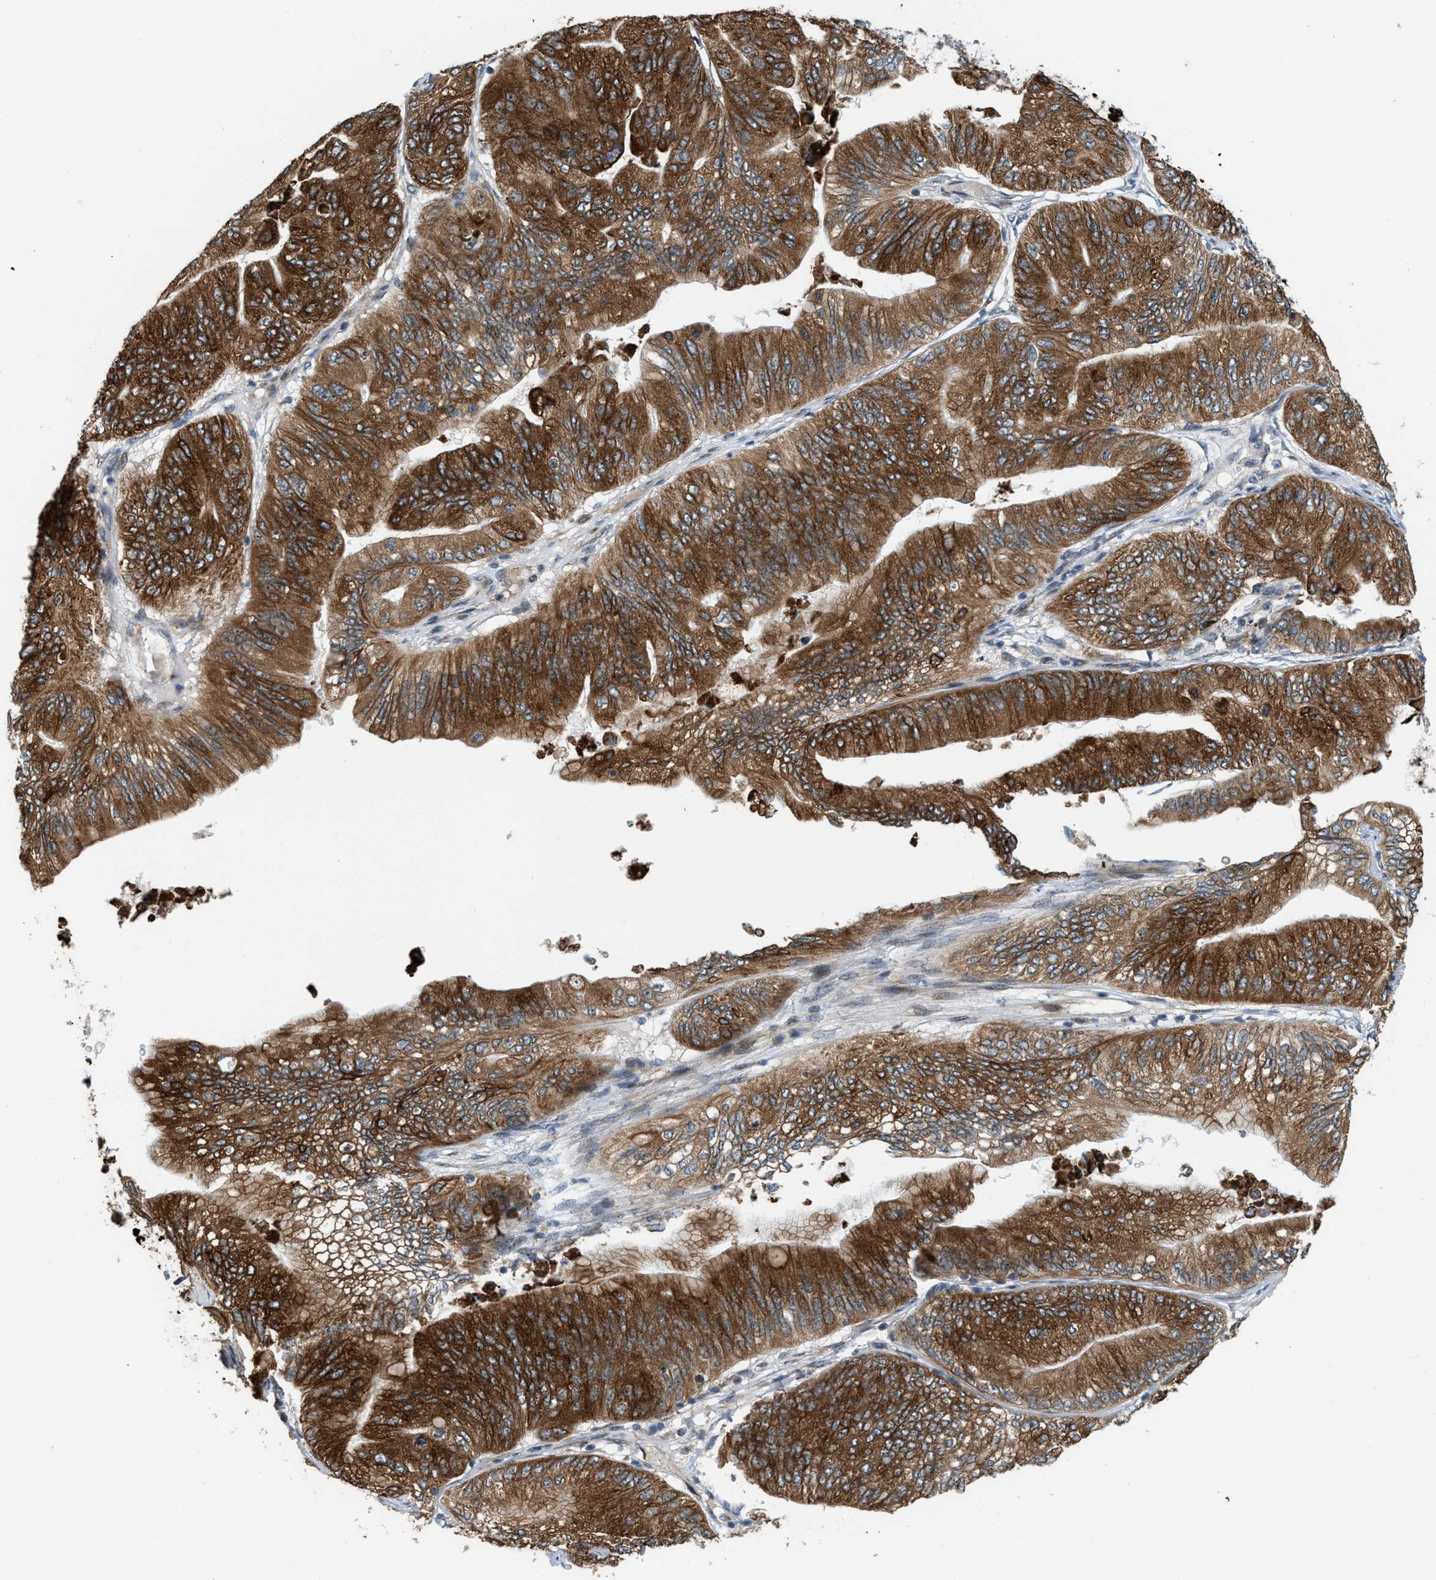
{"staining": {"intensity": "strong", "quantity": ">75%", "location": "cytoplasmic/membranous"}, "tissue": "ovarian cancer", "cell_type": "Tumor cells", "image_type": "cancer", "snomed": [{"axis": "morphology", "description": "Cystadenocarcinoma, mucinous, NOS"}, {"axis": "topography", "description": "Ovary"}], "caption": "The immunohistochemical stain highlights strong cytoplasmic/membranous expression in tumor cells of ovarian cancer (mucinous cystadenocarcinoma) tissue. (brown staining indicates protein expression, while blue staining denotes nuclei).", "gene": "DIPK1A", "patient": {"sex": "female", "age": 61}}